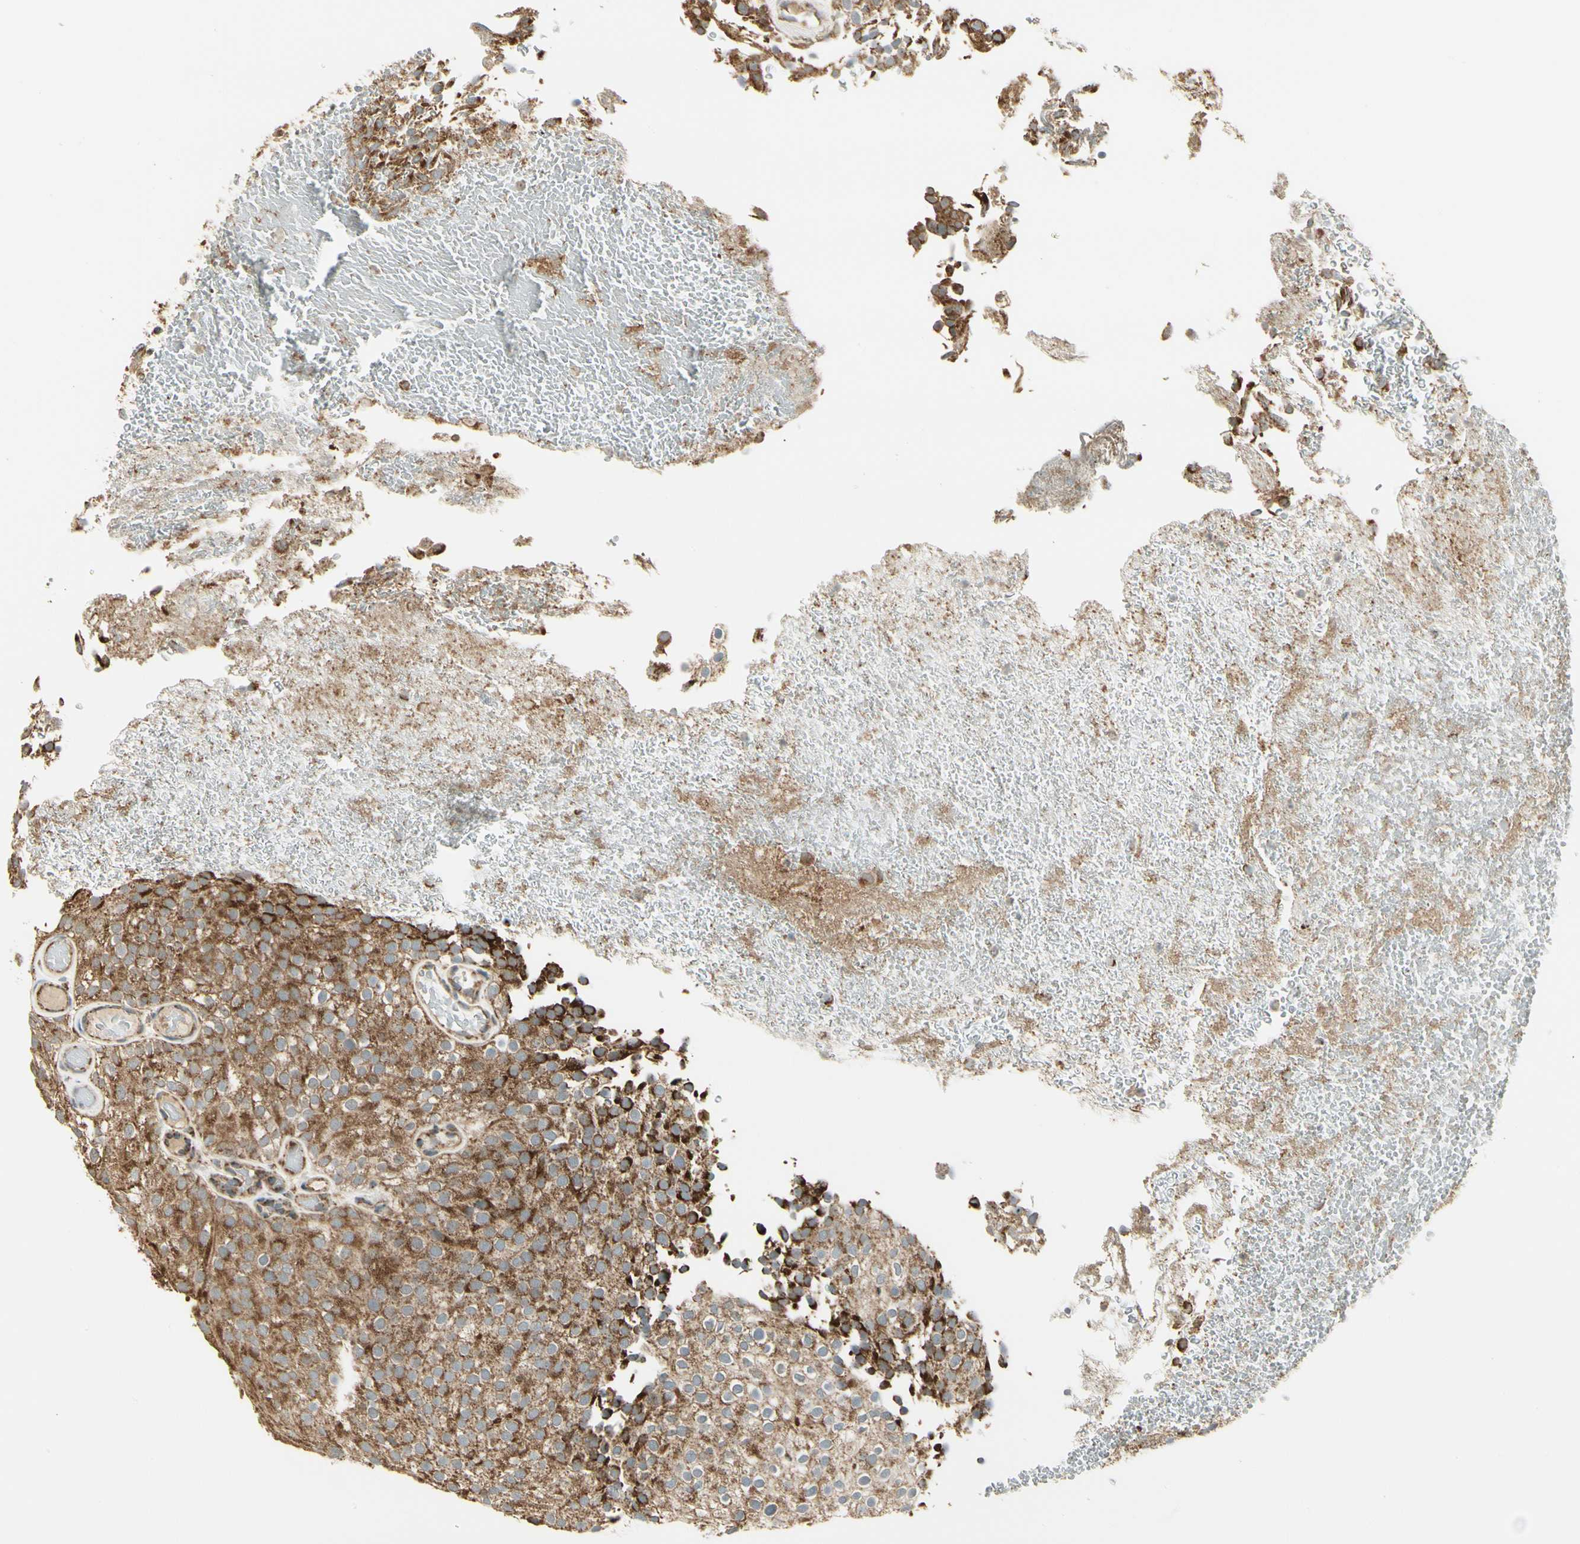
{"staining": {"intensity": "strong", "quantity": ">75%", "location": "cytoplasmic/membranous"}, "tissue": "urothelial cancer", "cell_type": "Tumor cells", "image_type": "cancer", "snomed": [{"axis": "morphology", "description": "Urothelial carcinoma, Low grade"}, {"axis": "topography", "description": "Urinary bladder"}], "caption": "Strong cytoplasmic/membranous staining is present in about >75% of tumor cells in urothelial carcinoma (low-grade).", "gene": "EPHB3", "patient": {"sex": "male", "age": 78}}